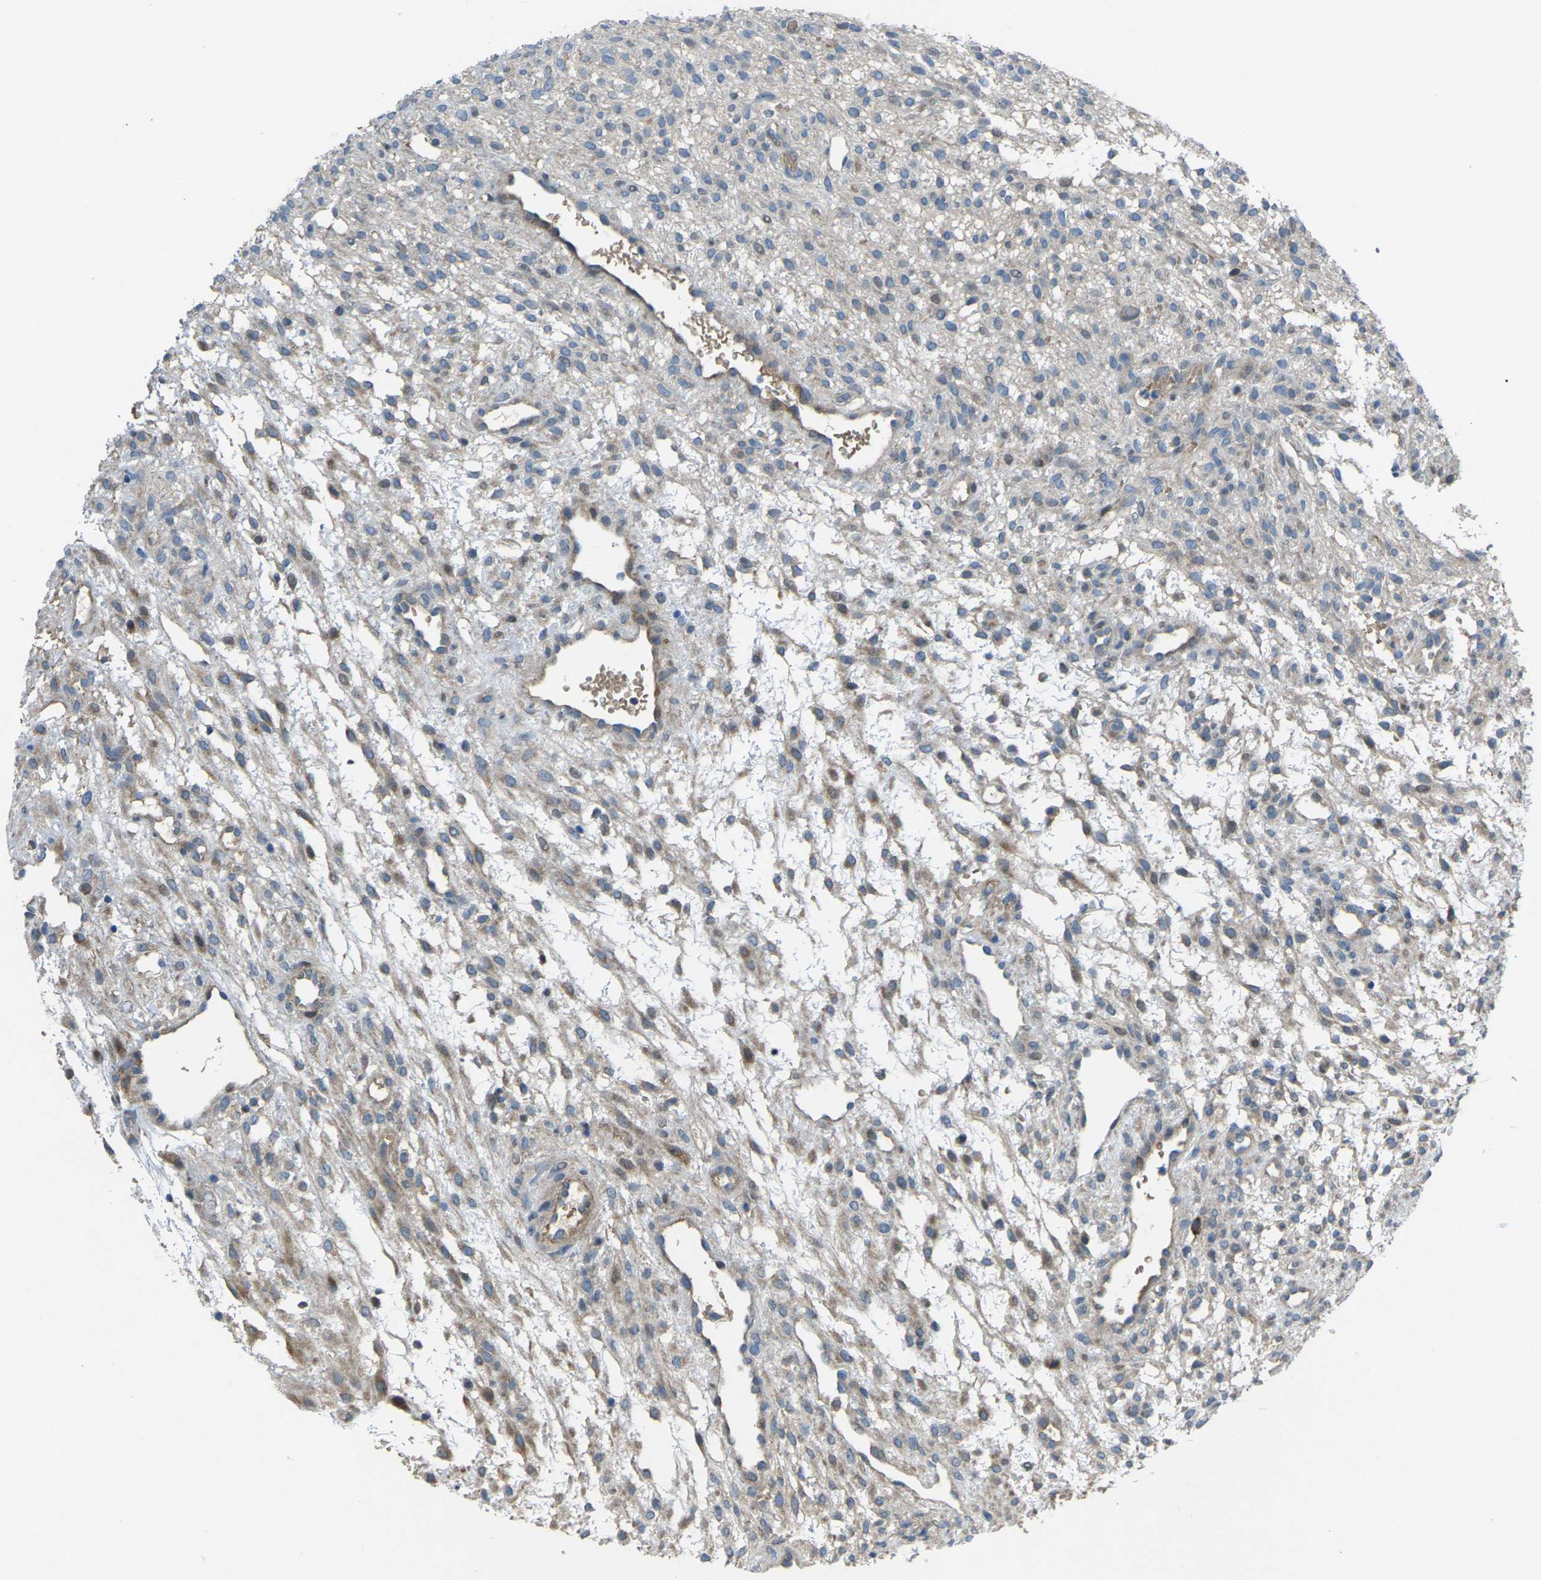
{"staining": {"intensity": "moderate", "quantity": ">75%", "location": "cytoplasmic/membranous"}, "tissue": "ovary", "cell_type": "Follicle cells", "image_type": "normal", "snomed": [{"axis": "morphology", "description": "Normal tissue, NOS"}, {"axis": "morphology", "description": "Cyst, NOS"}, {"axis": "topography", "description": "Ovary"}], "caption": "A micrograph of ovary stained for a protein displays moderate cytoplasmic/membranous brown staining in follicle cells. (IHC, brightfield microscopy, high magnification).", "gene": "EDNRA", "patient": {"sex": "female", "age": 18}}